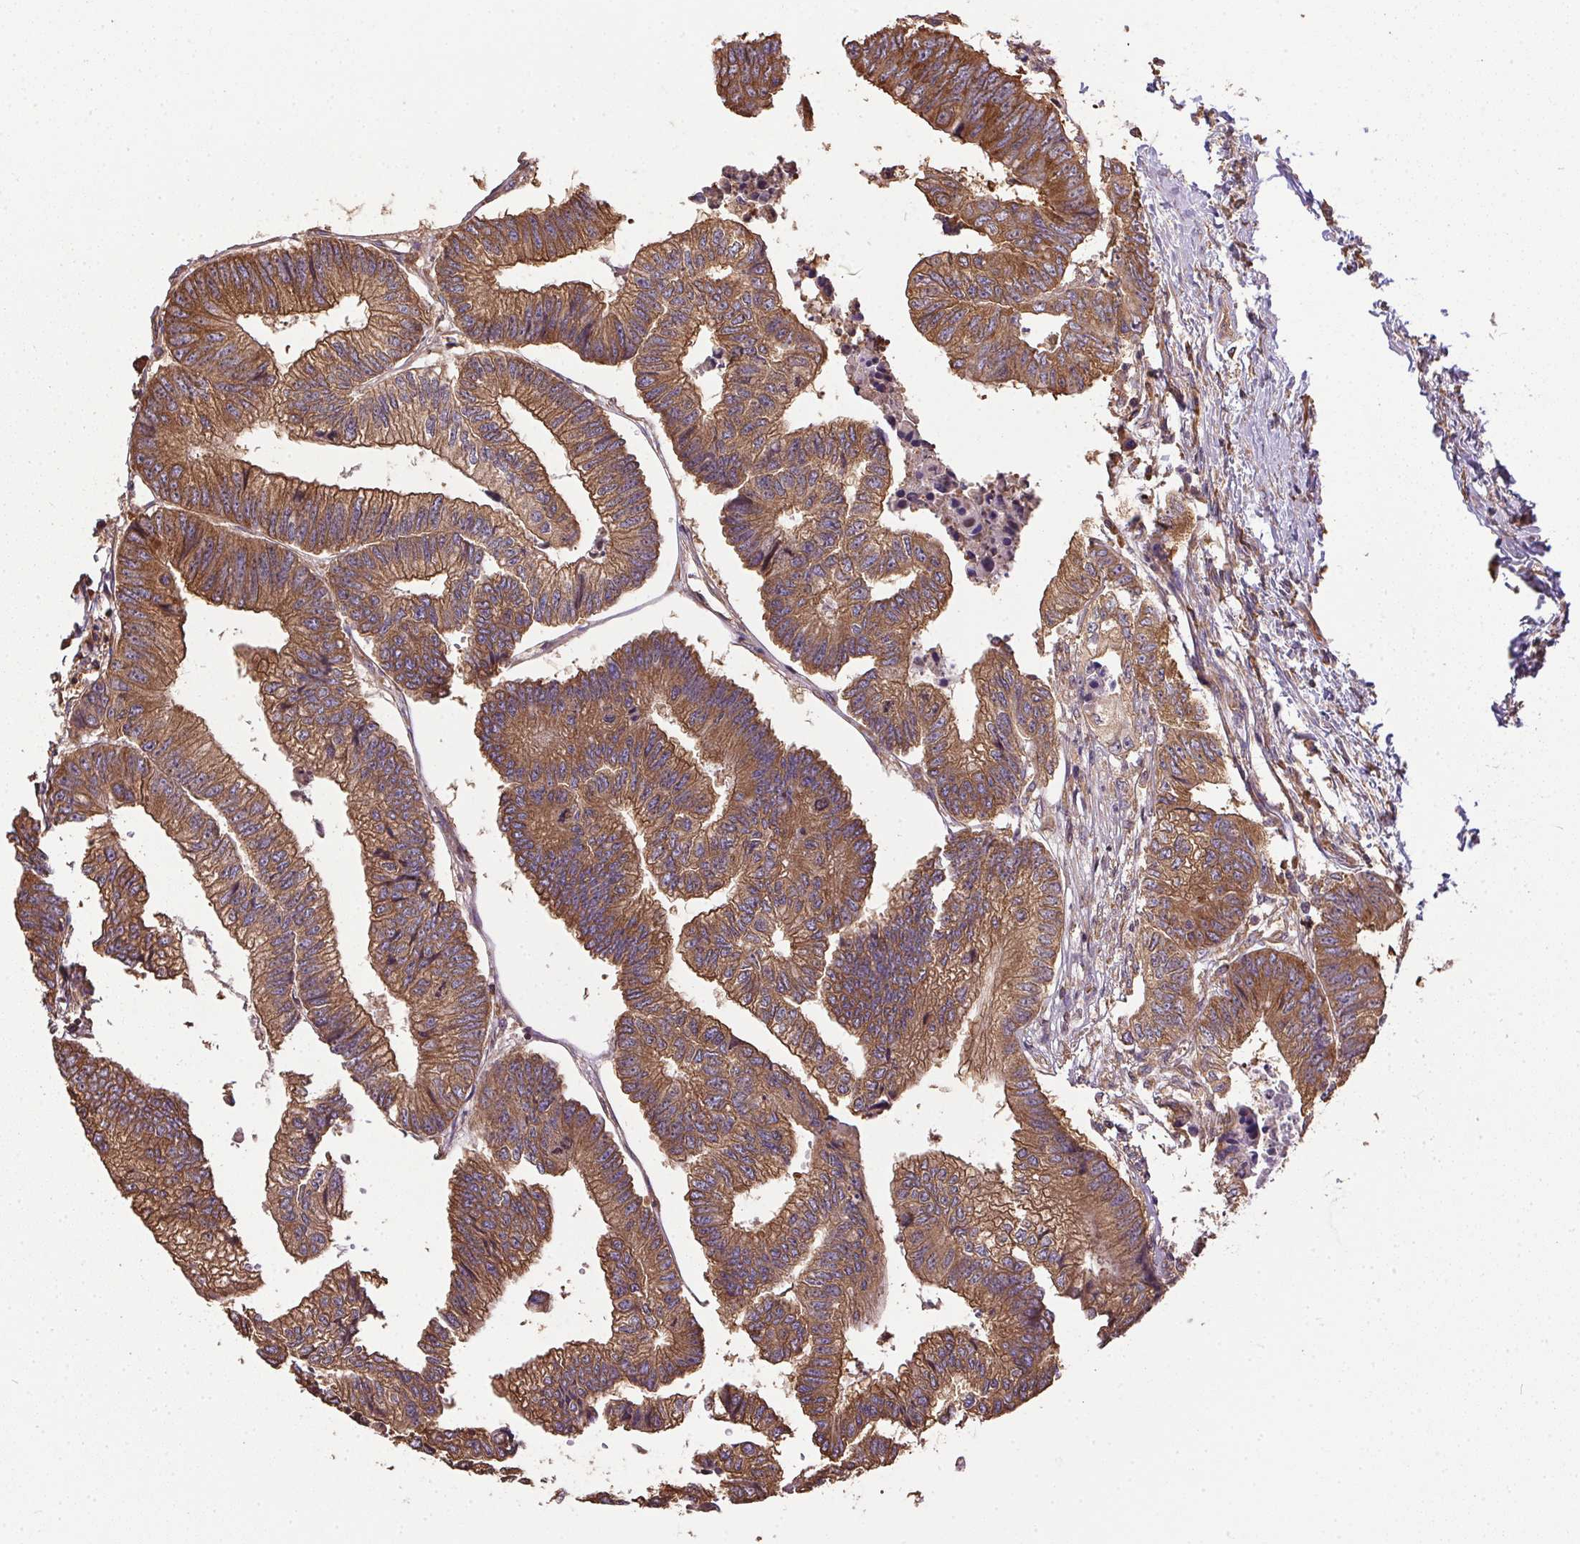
{"staining": {"intensity": "moderate", "quantity": ">75%", "location": "cytoplasmic/membranous"}, "tissue": "colorectal cancer", "cell_type": "Tumor cells", "image_type": "cancer", "snomed": [{"axis": "morphology", "description": "Adenocarcinoma, NOS"}, {"axis": "topography", "description": "Rectum"}], "caption": "Immunohistochemical staining of colorectal cancer (adenocarcinoma) reveals medium levels of moderate cytoplasmic/membranous staining in approximately >75% of tumor cells.", "gene": "EIF2S1", "patient": {"sex": "male", "age": 63}}